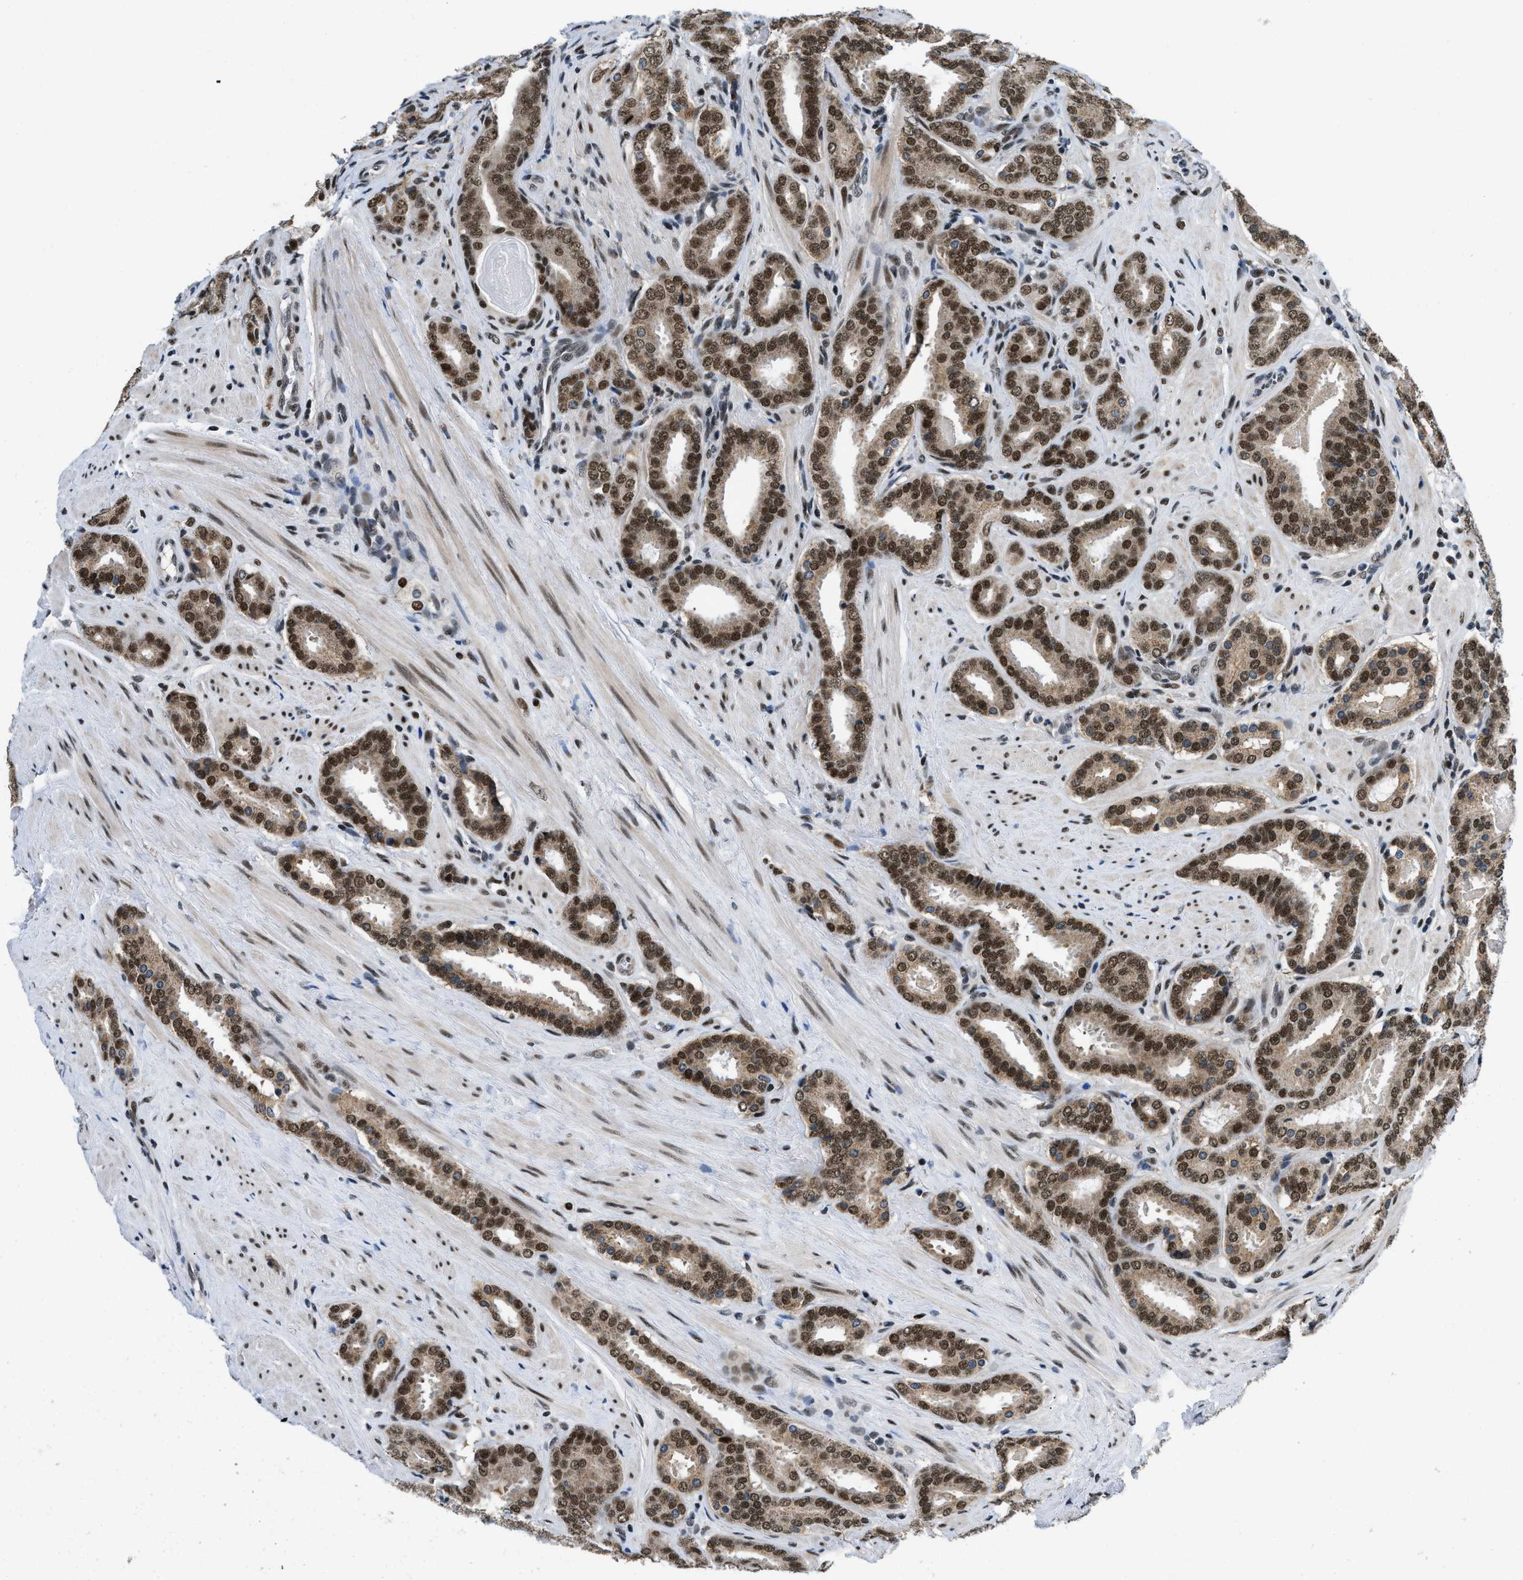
{"staining": {"intensity": "strong", "quantity": ">75%", "location": "nuclear"}, "tissue": "prostate cancer", "cell_type": "Tumor cells", "image_type": "cancer", "snomed": [{"axis": "morphology", "description": "Adenocarcinoma, Low grade"}, {"axis": "topography", "description": "Prostate"}], "caption": "DAB (3,3'-diaminobenzidine) immunohistochemical staining of human adenocarcinoma (low-grade) (prostate) shows strong nuclear protein positivity in approximately >75% of tumor cells.", "gene": "KDM3B", "patient": {"sex": "male", "age": 69}}